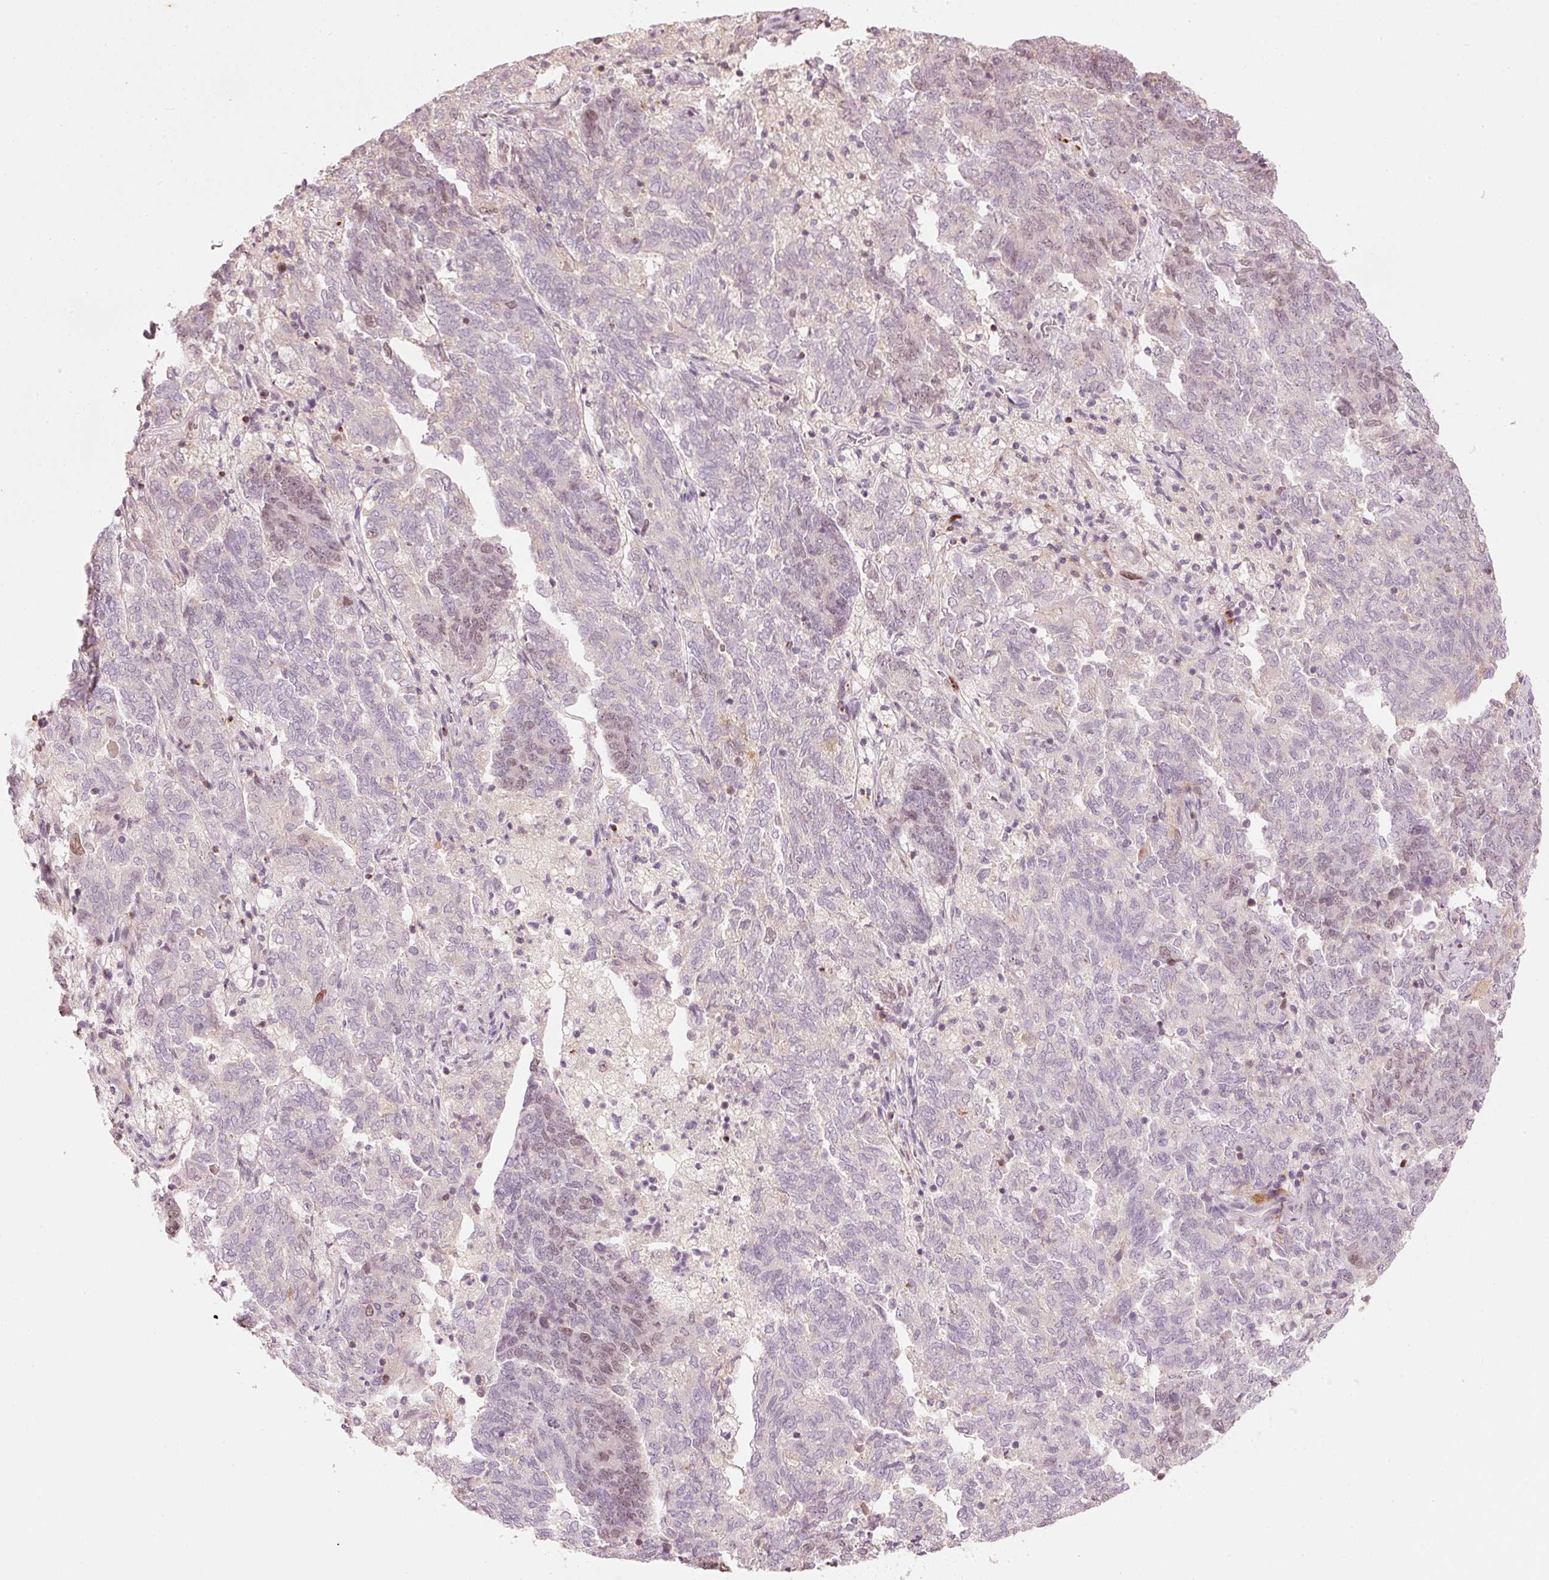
{"staining": {"intensity": "weak", "quantity": "25%-75%", "location": "nuclear"}, "tissue": "endometrial cancer", "cell_type": "Tumor cells", "image_type": "cancer", "snomed": [{"axis": "morphology", "description": "Adenocarcinoma, NOS"}, {"axis": "topography", "description": "Endometrium"}], "caption": "Immunohistochemistry image of human endometrial adenocarcinoma stained for a protein (brown), which reveals low levels of weak nuclear staining in about 25%-75% of tumor cells.", "gene": "TREX2", "patient": {"sex": "female", "age": 80}}